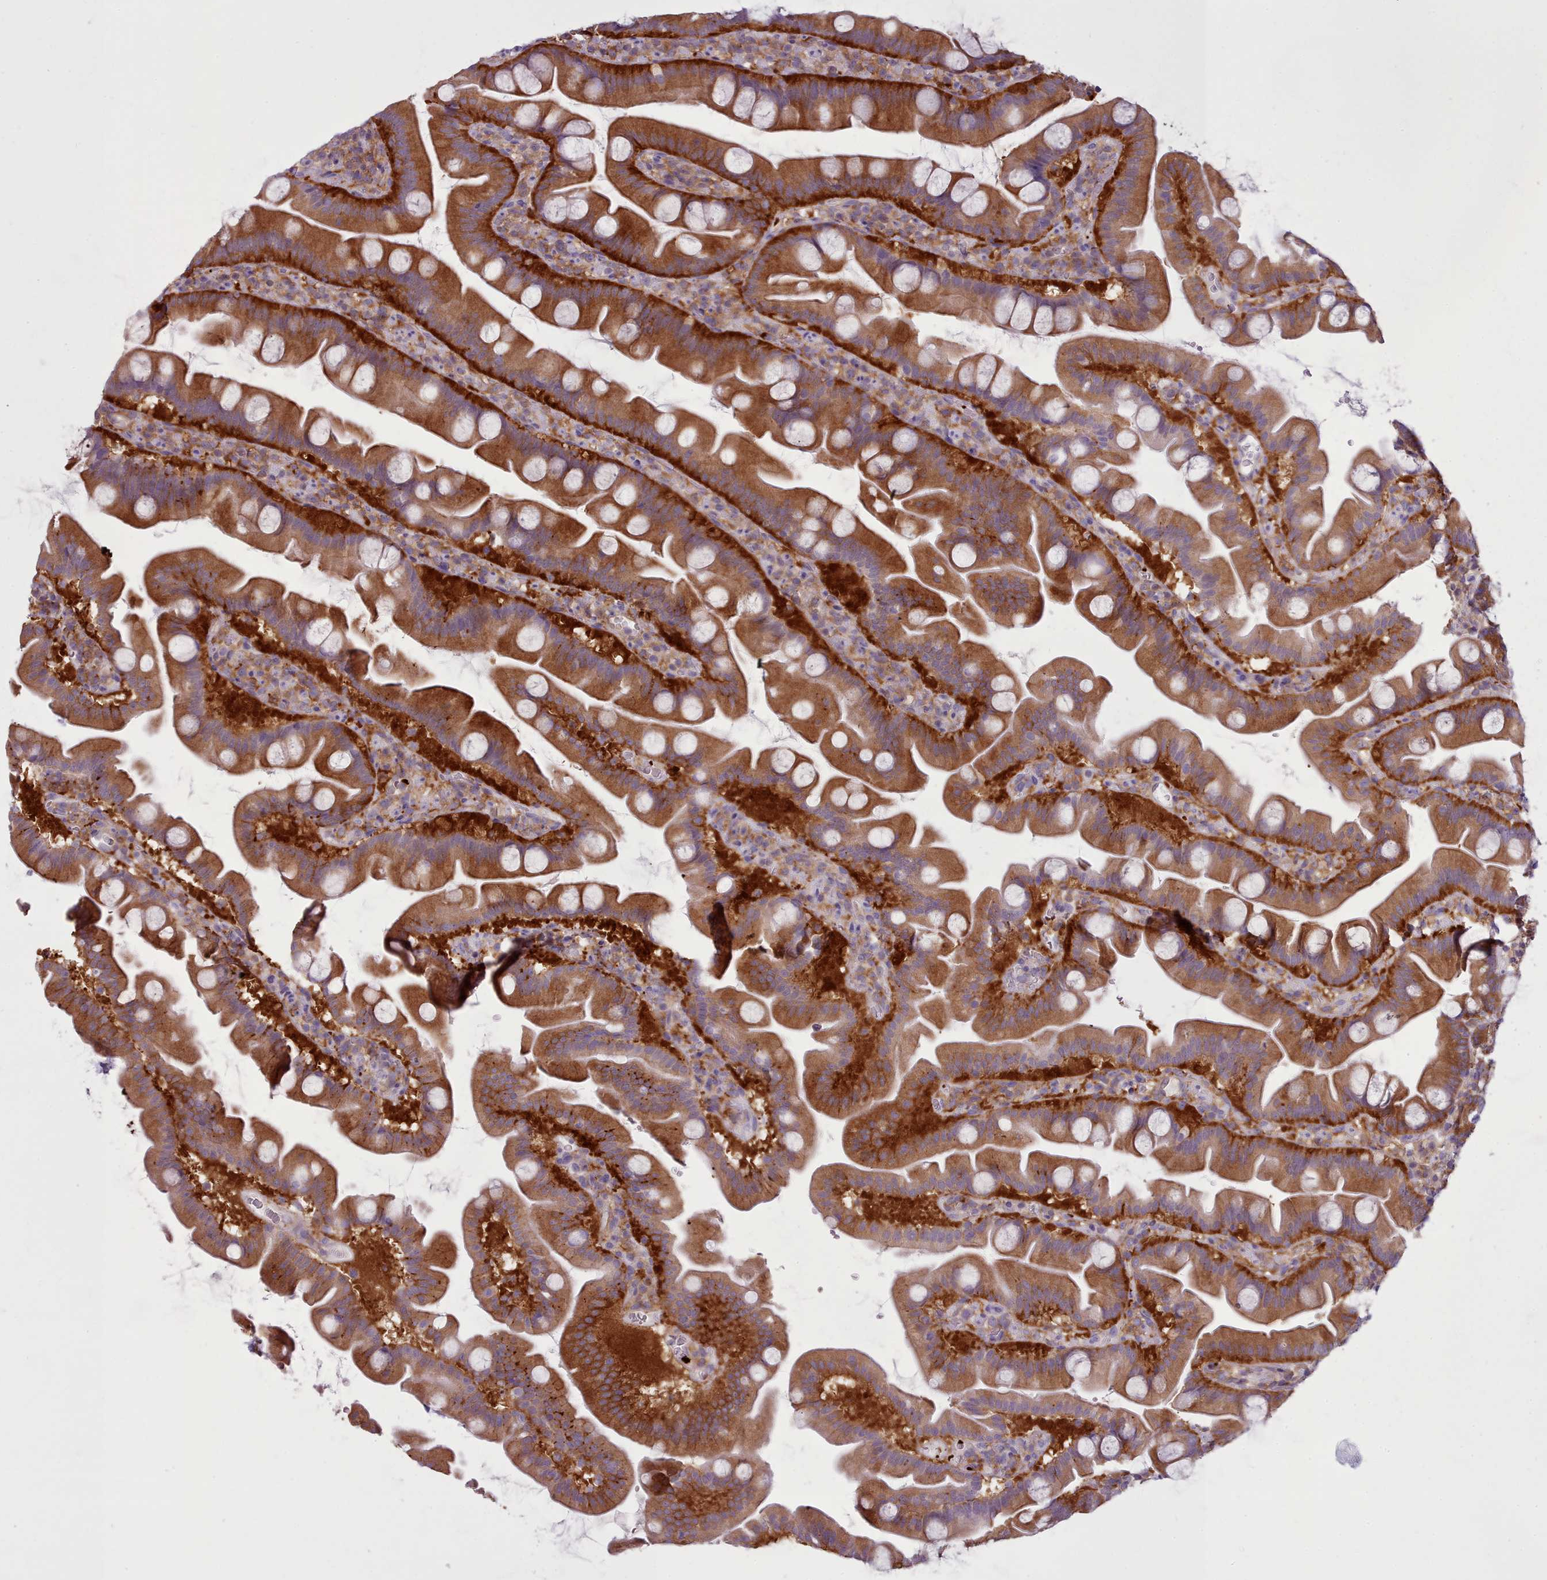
{"staining": {"intensity": "moderate", "quantity": ">75%", "location": "cytoplasmic/membranous"}, "tissue": "small intestine", "cell_type": "Glandular cells", "image_type": "normal", "snomed": [{"axis": "morphology", "description": "Normal tissue, NOS"}, {"axis": "topography", "description": "Small intestine"}], "caption": "Moderate cytoplasmic/membranous protein expression is identified in about >75% of glandular cells in small intestine. (Stains: DAB in brown, nuclei in blue, Microscopy: brightfield microscopy at high magnification).", "gene": "NDST2", "patient": {"sex": "female", "age": 68}}